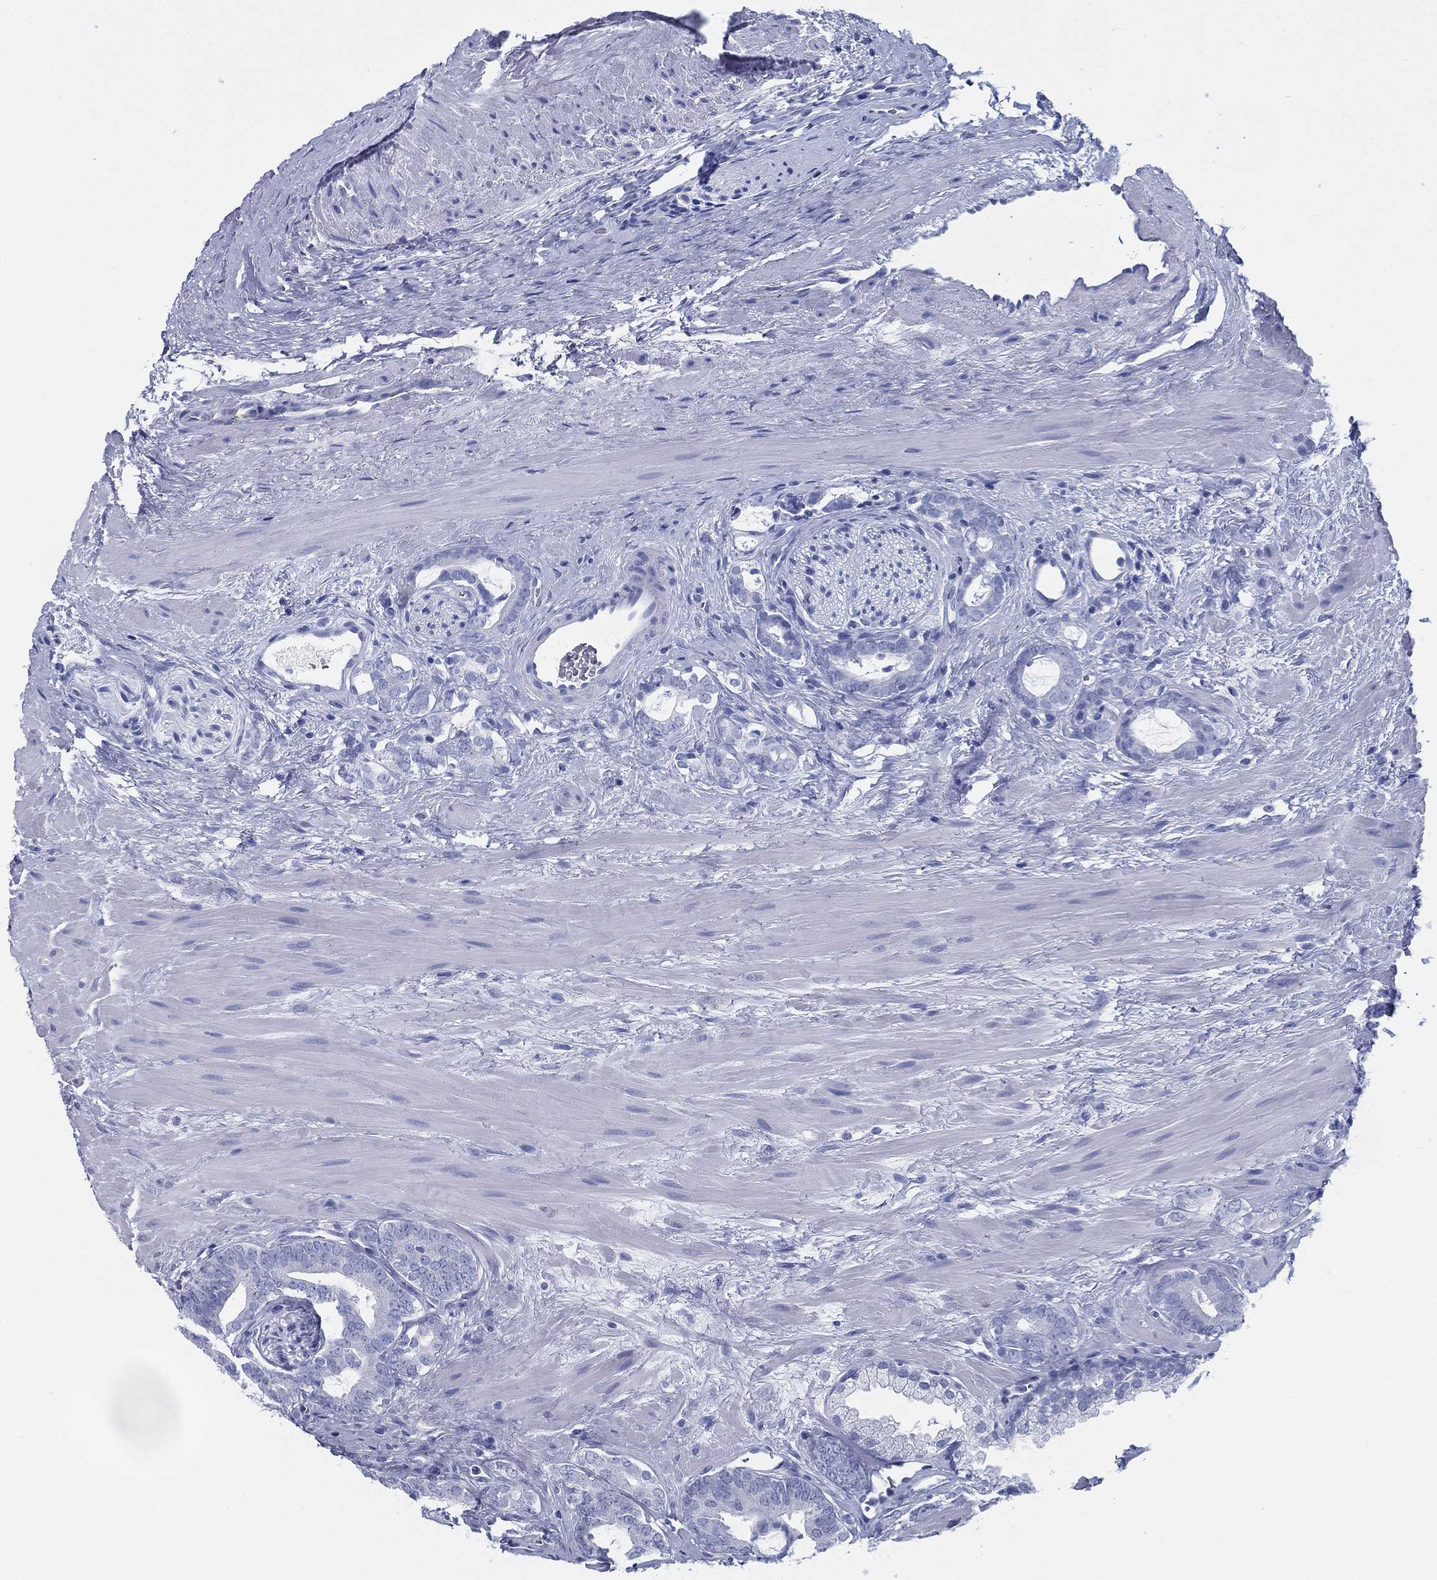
{"staining": {"intensity": "negative", "quantity": "none", "location": "none"}, "tissue": "prostate cancer", "cell_type": "Tumor cells", "image_type": "cancer", "snomed": [{"axis": "morphology", "description": "Adenocarcinoma, NOS"}, {"axis": "topography", "description": "Prostate"}], "caption": "An immunohistochemistry micrograph of prostate cancer is shown. There is no staining in tumor cells of prostate cancer. The staining was performed using DAB to visualize the protein expression in brown, while the nuclei were stained in blue with hematoxylin (Magnification: 20x).", "gene": "TMEM252", "patient": {"sex": "male", "age": 55}}